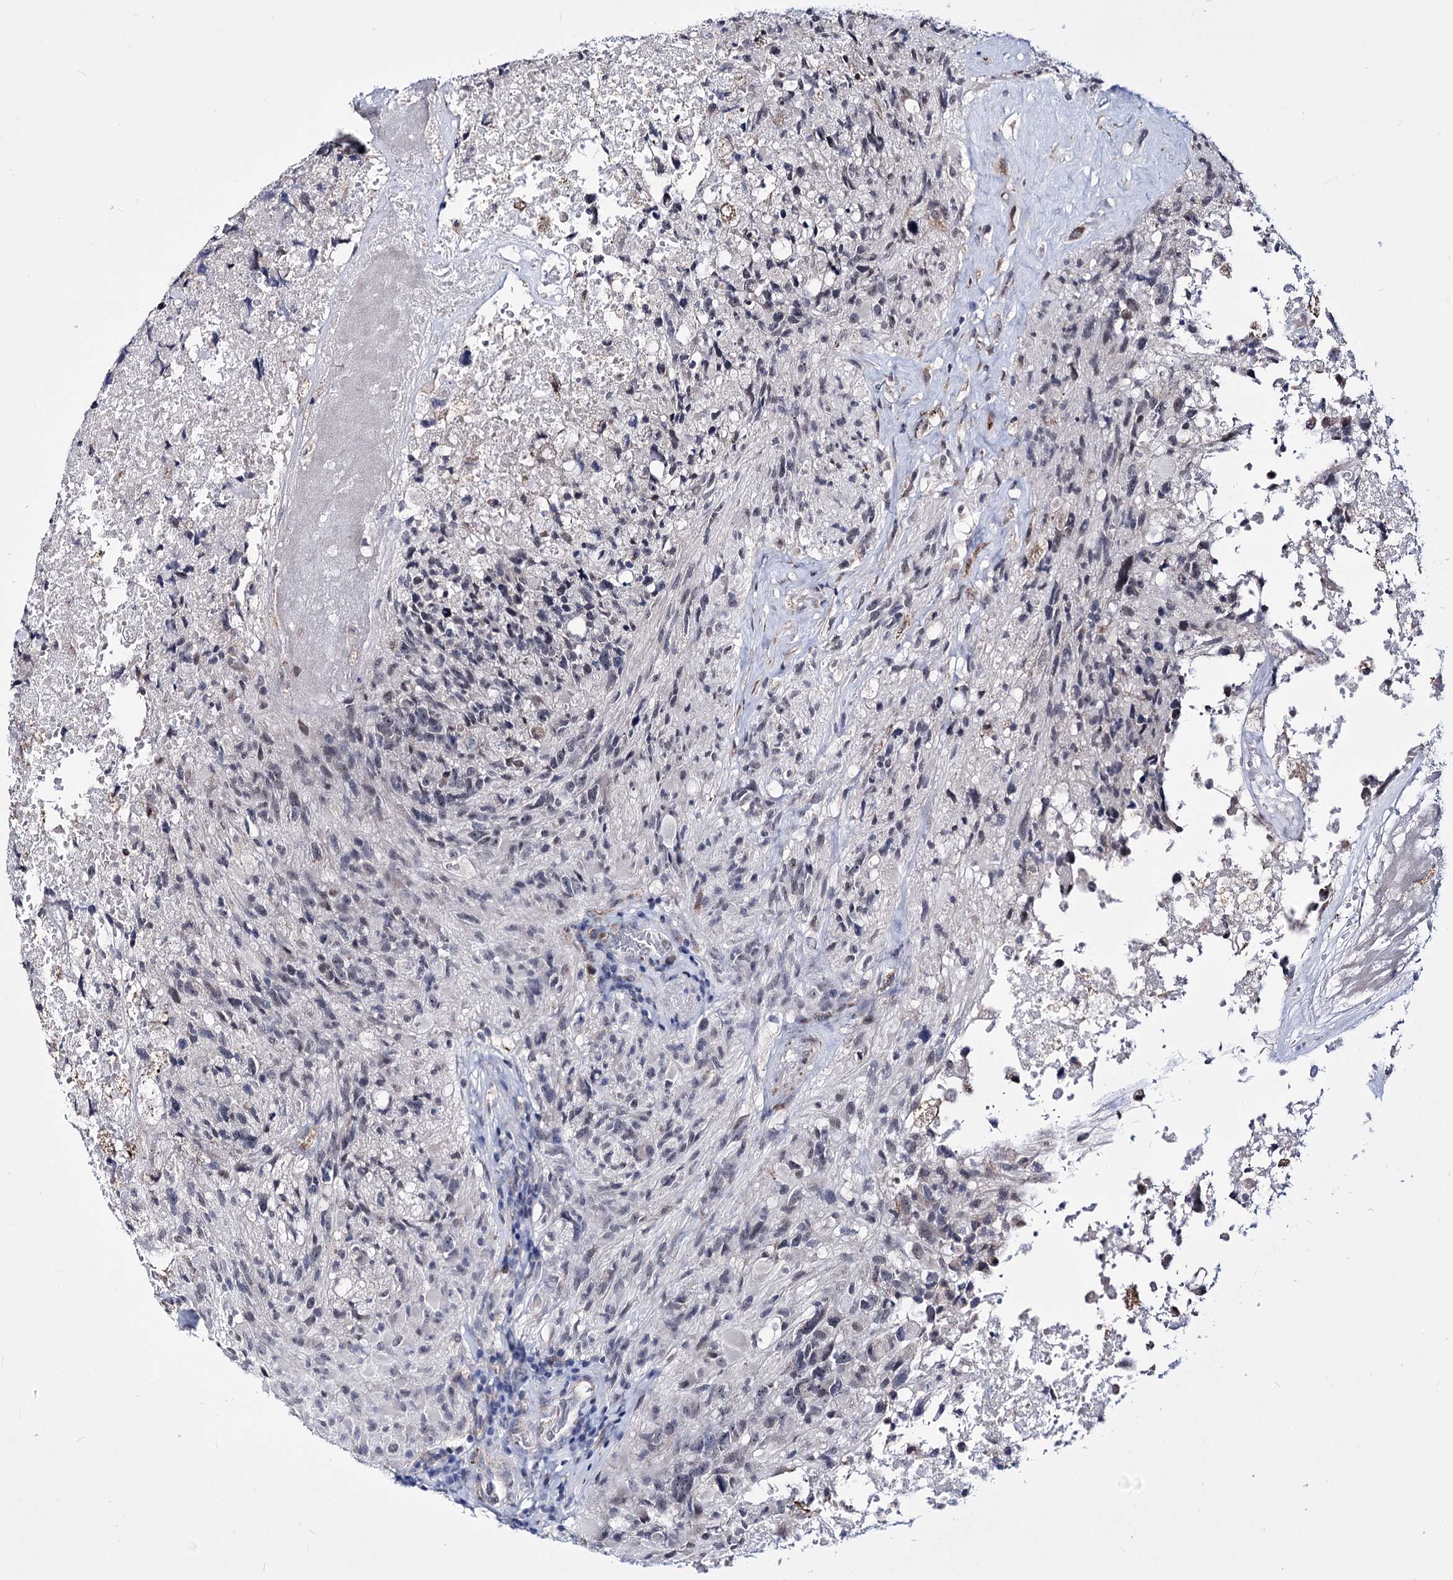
{"staining": {"intensity": "negative", "quantity": "none", "location": "none"}, "tissue": "glioma", "cell_type": "Tumor cells", "image_type": "cancer", "snomed": [{"axis": "morphology", "description": "Glioma, malignant, High grade"}, {"axis": "topography", "description": "Brain"}], "caption": "Glioma stained for a protein using IHC shows no expression tumor cells.", "gene": "PPRC1", "patient": {"sex": "male", "age": 76}}